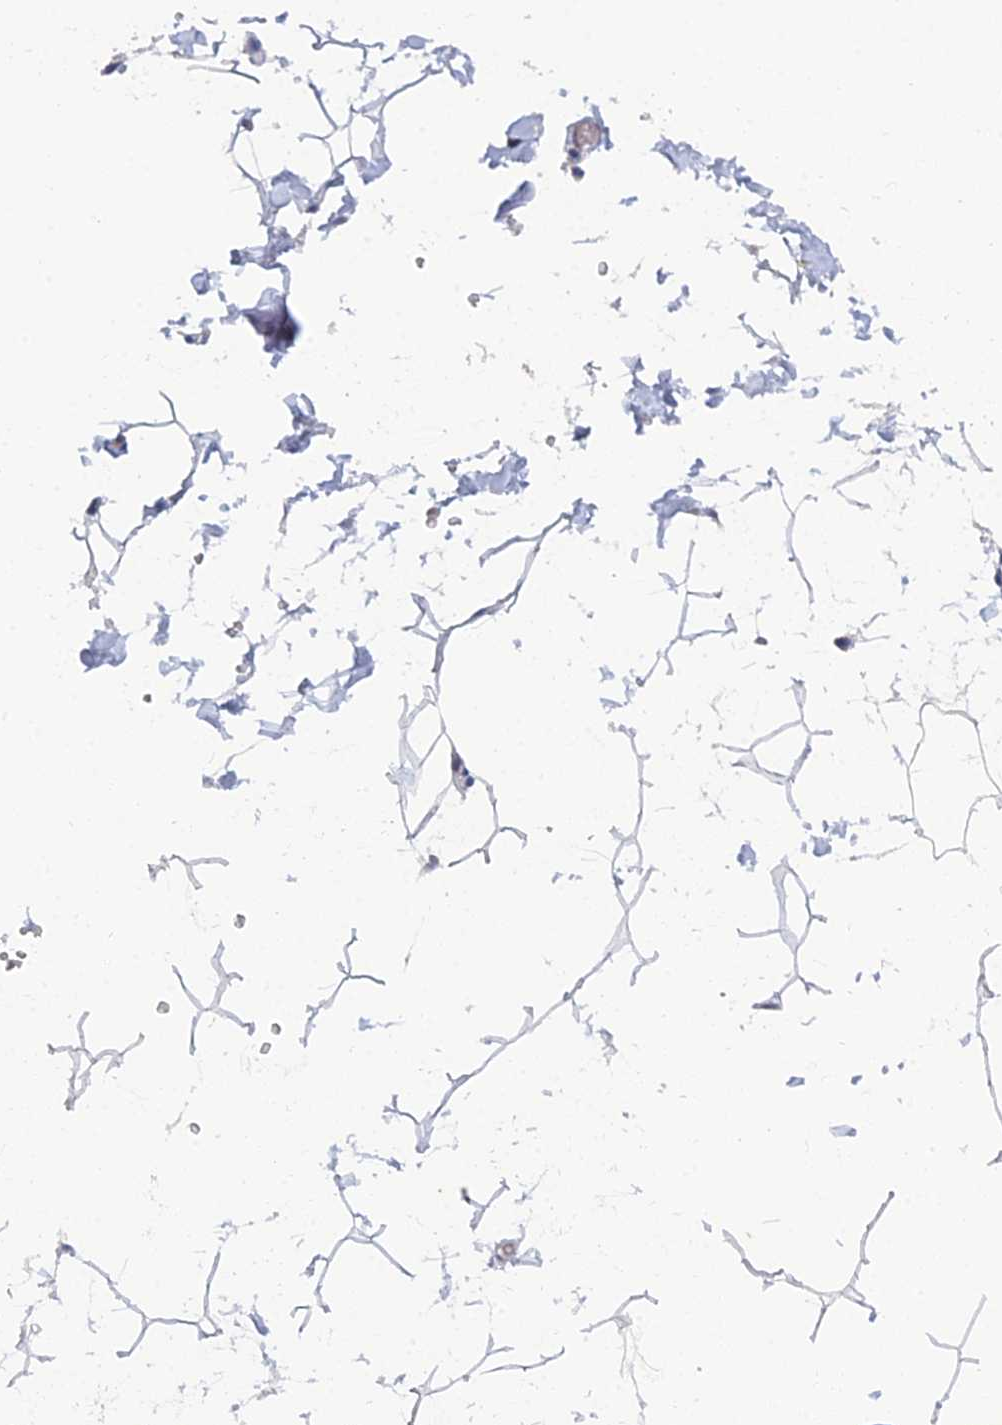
{"staining": {"intensity": "weak", "quantity": "25%-75%", "location": "cytoplasmic/membranous"}, "tissue": "adipose tissue", "cell_type": "Adipocytes", "image_type": "normal", "snomed": [{"axis": "morphology", "description": "Normal tissue, NOS"}, {"axis": "topography", "description": "Gallbladder"}, {"axis": "topography", "description": "Peripheral nerve tissue"}], "caption": "A low amount of weak cytoplasmic/membranous positivity is identified in about 25%-75% of adipocytes in unremarkable adipose tissue. The protein is shown in brown color, while the nuclei are stained blue.", "gene": "SRA1", "patient": {"sex": "male", "age": 38}}